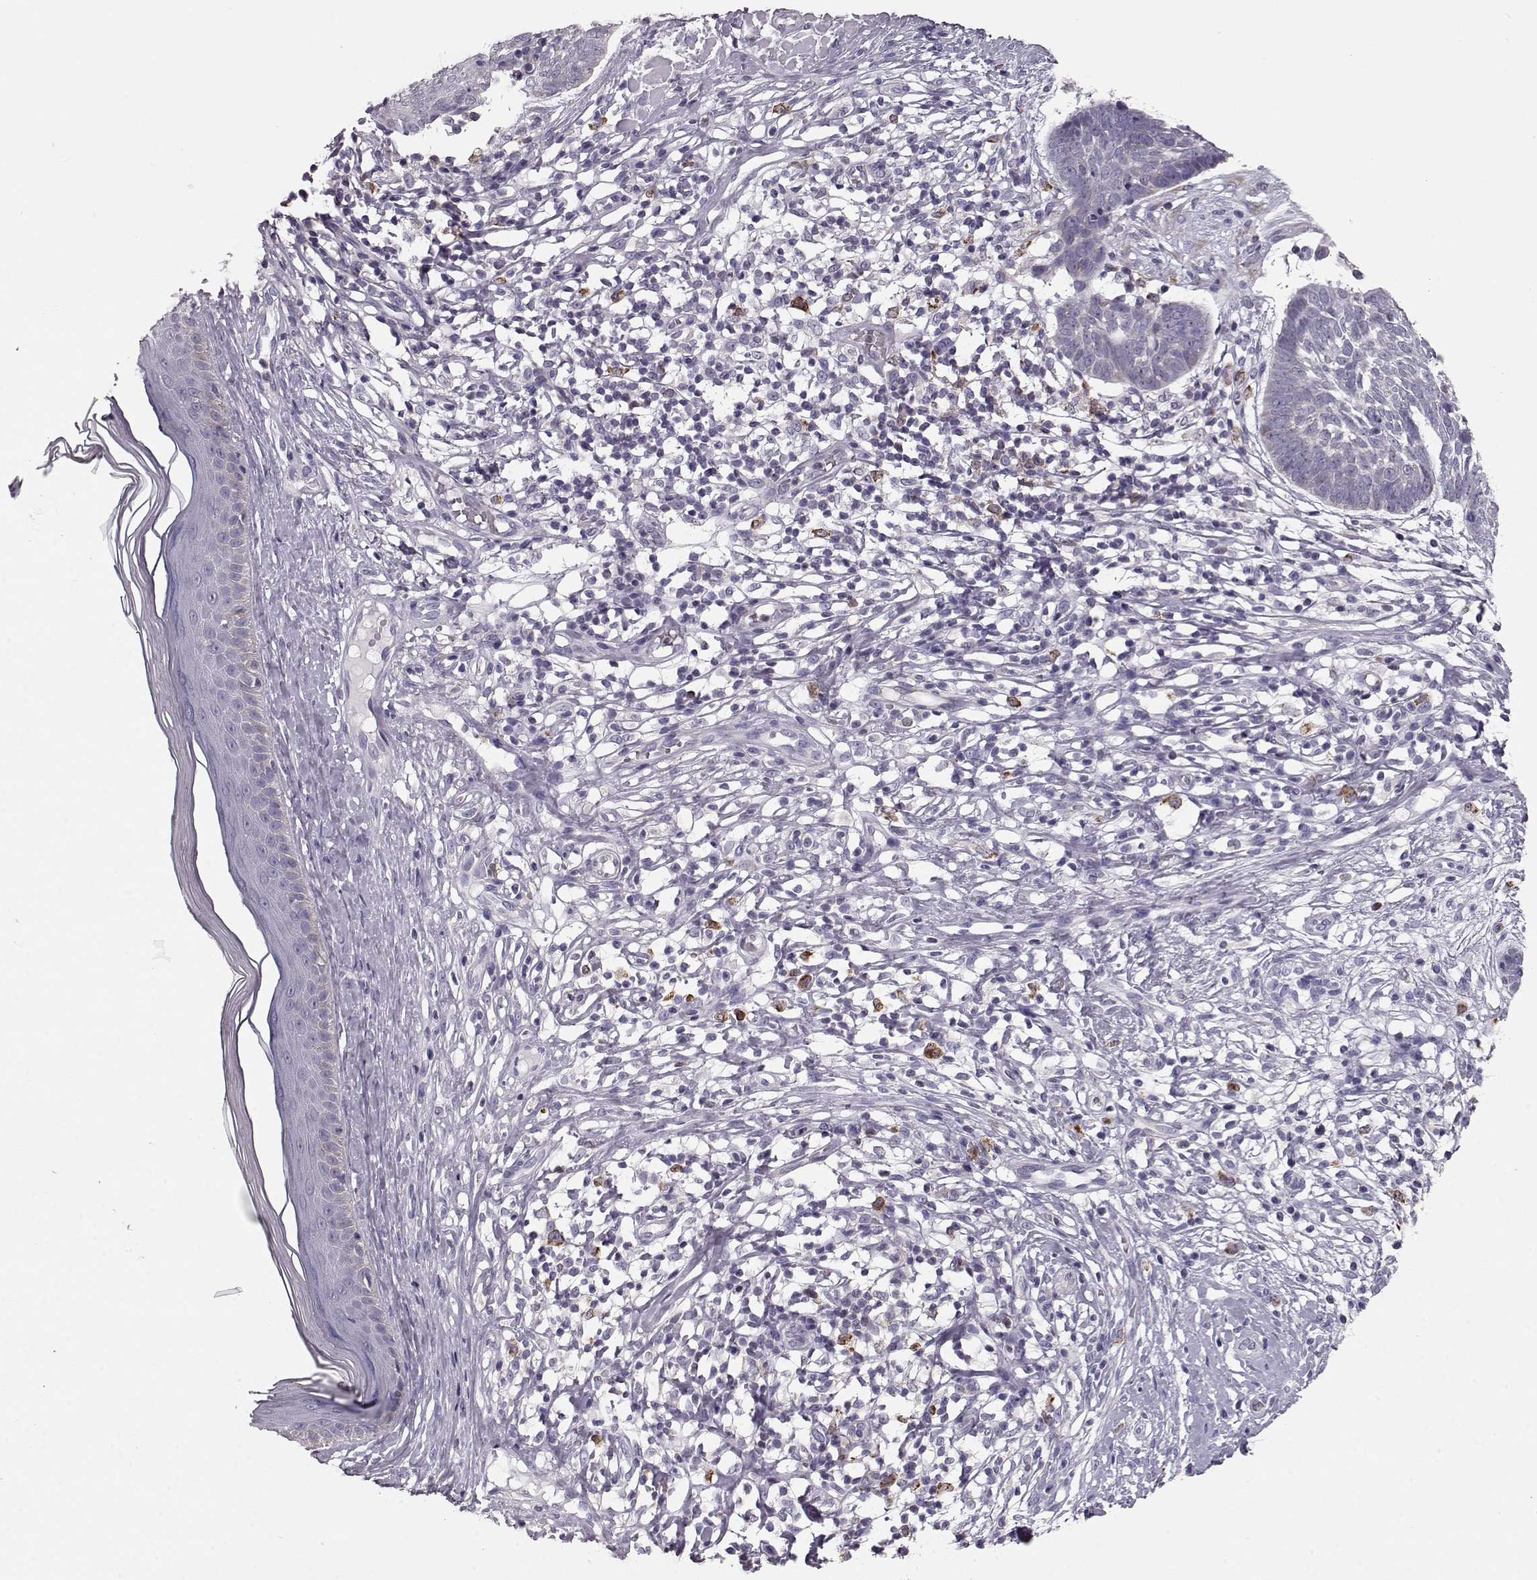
{"staining": {"intensity": "negative", "quantity": "none", "location": "none"}, "tissue": "skin cancer", "cell_type": "Tumor cells", "image_type": "cancer", "snomed": [{"axis": "morphology", "description": "Basal cell carcinoma"}, {"axis": "topography", "description": "Skin"}], "caption": "The IHC photomicrograph has no significant staining in tumor cells of skin cancer tissue. Nuclei are stained in blue.", "gene": "ELOVL5", "patient": {"sex": "male", "age": 85}}